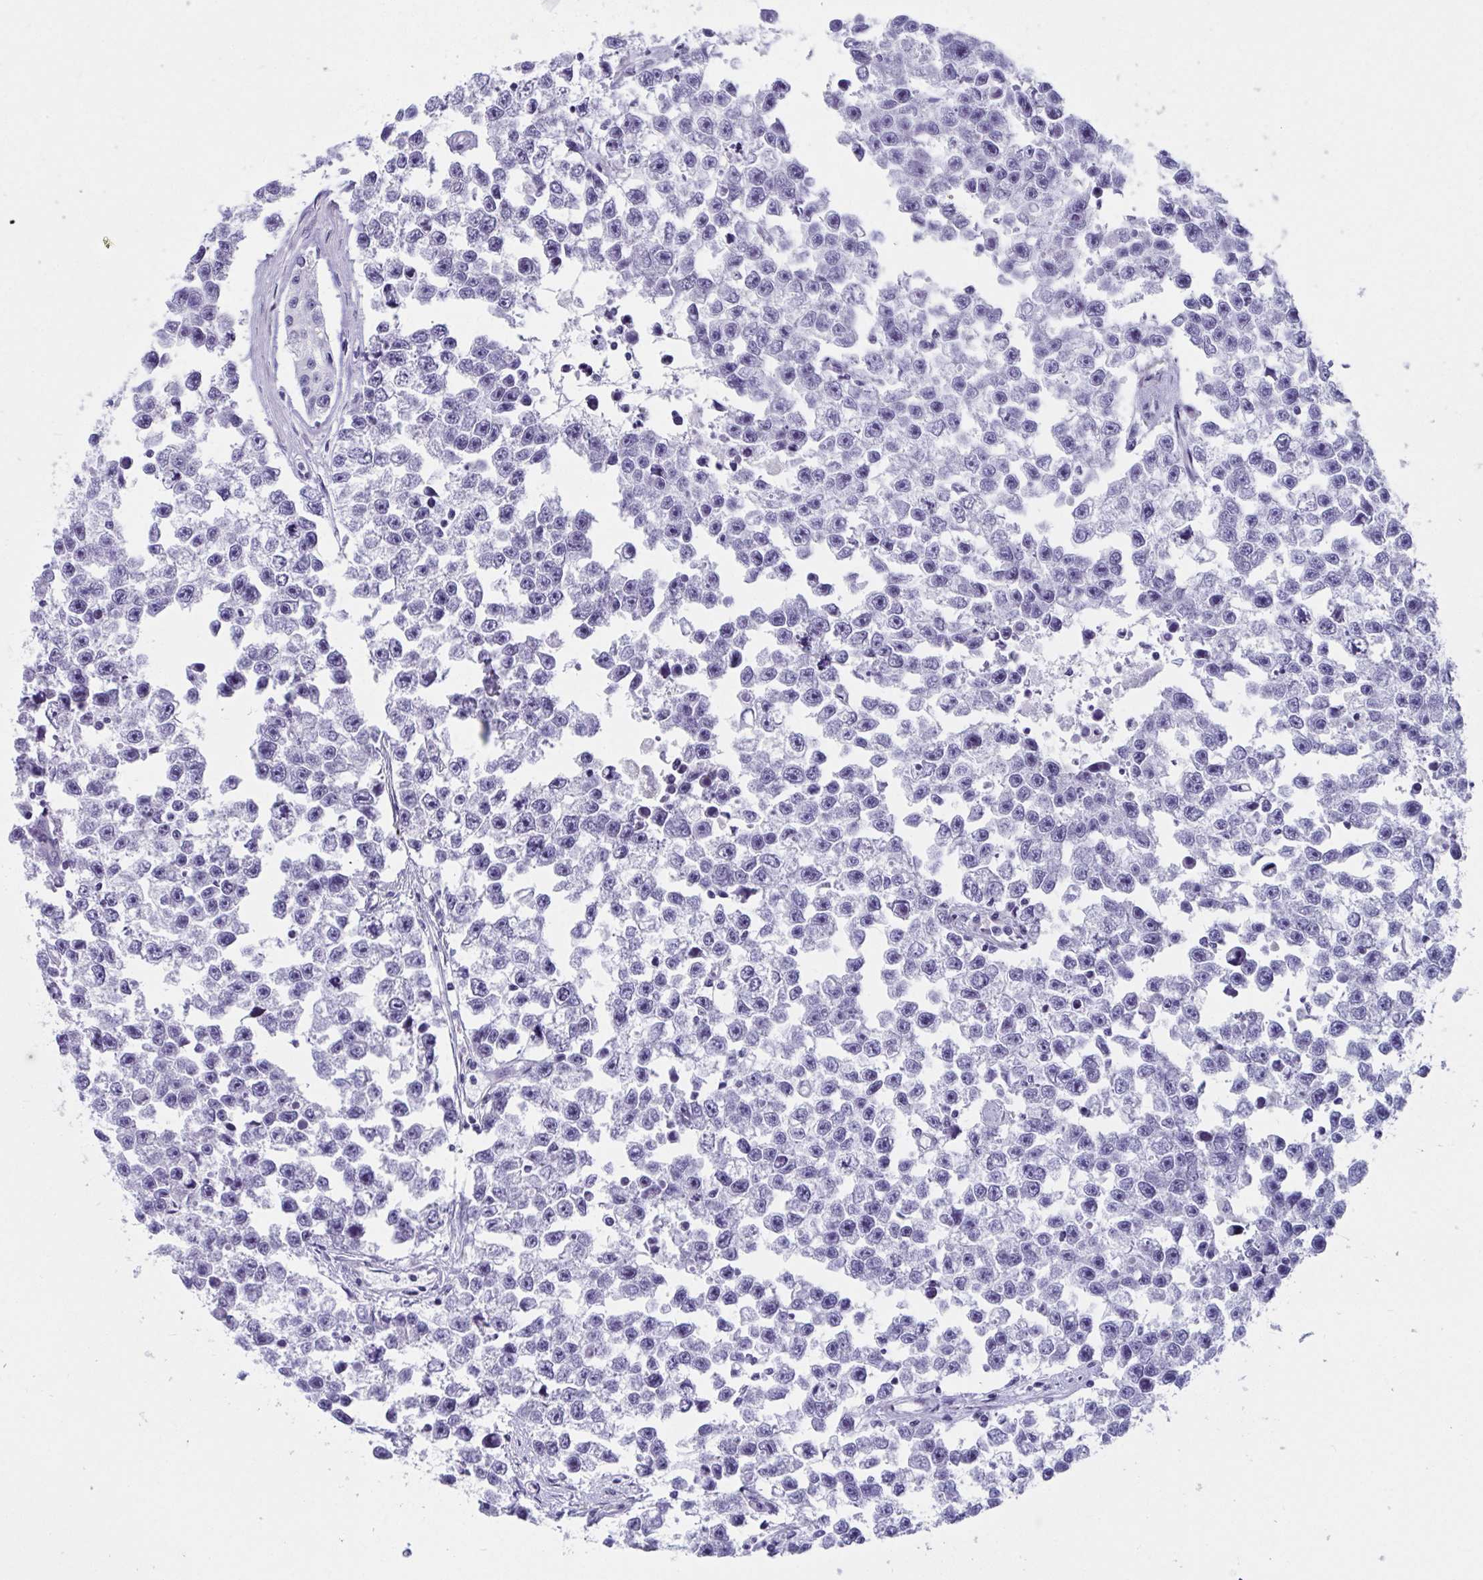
{"staining": {"intensity": "negative", "quantity": "none", "location": "none"}, "tissue": "testis cancer", "cell_type": "Tumor cells", "image_type": "cancer", "snomed": [{"axis": "morphology", "description": "Seminoma, NOS"}, {"axis": "topography", "description": "Testis"}], "caption": "Testis seminoma was stained to show a protein in brown. There is no significant staining in tumor cells.", "gene": "WDR72", "patient": {"sex": "male", "age": 26}}